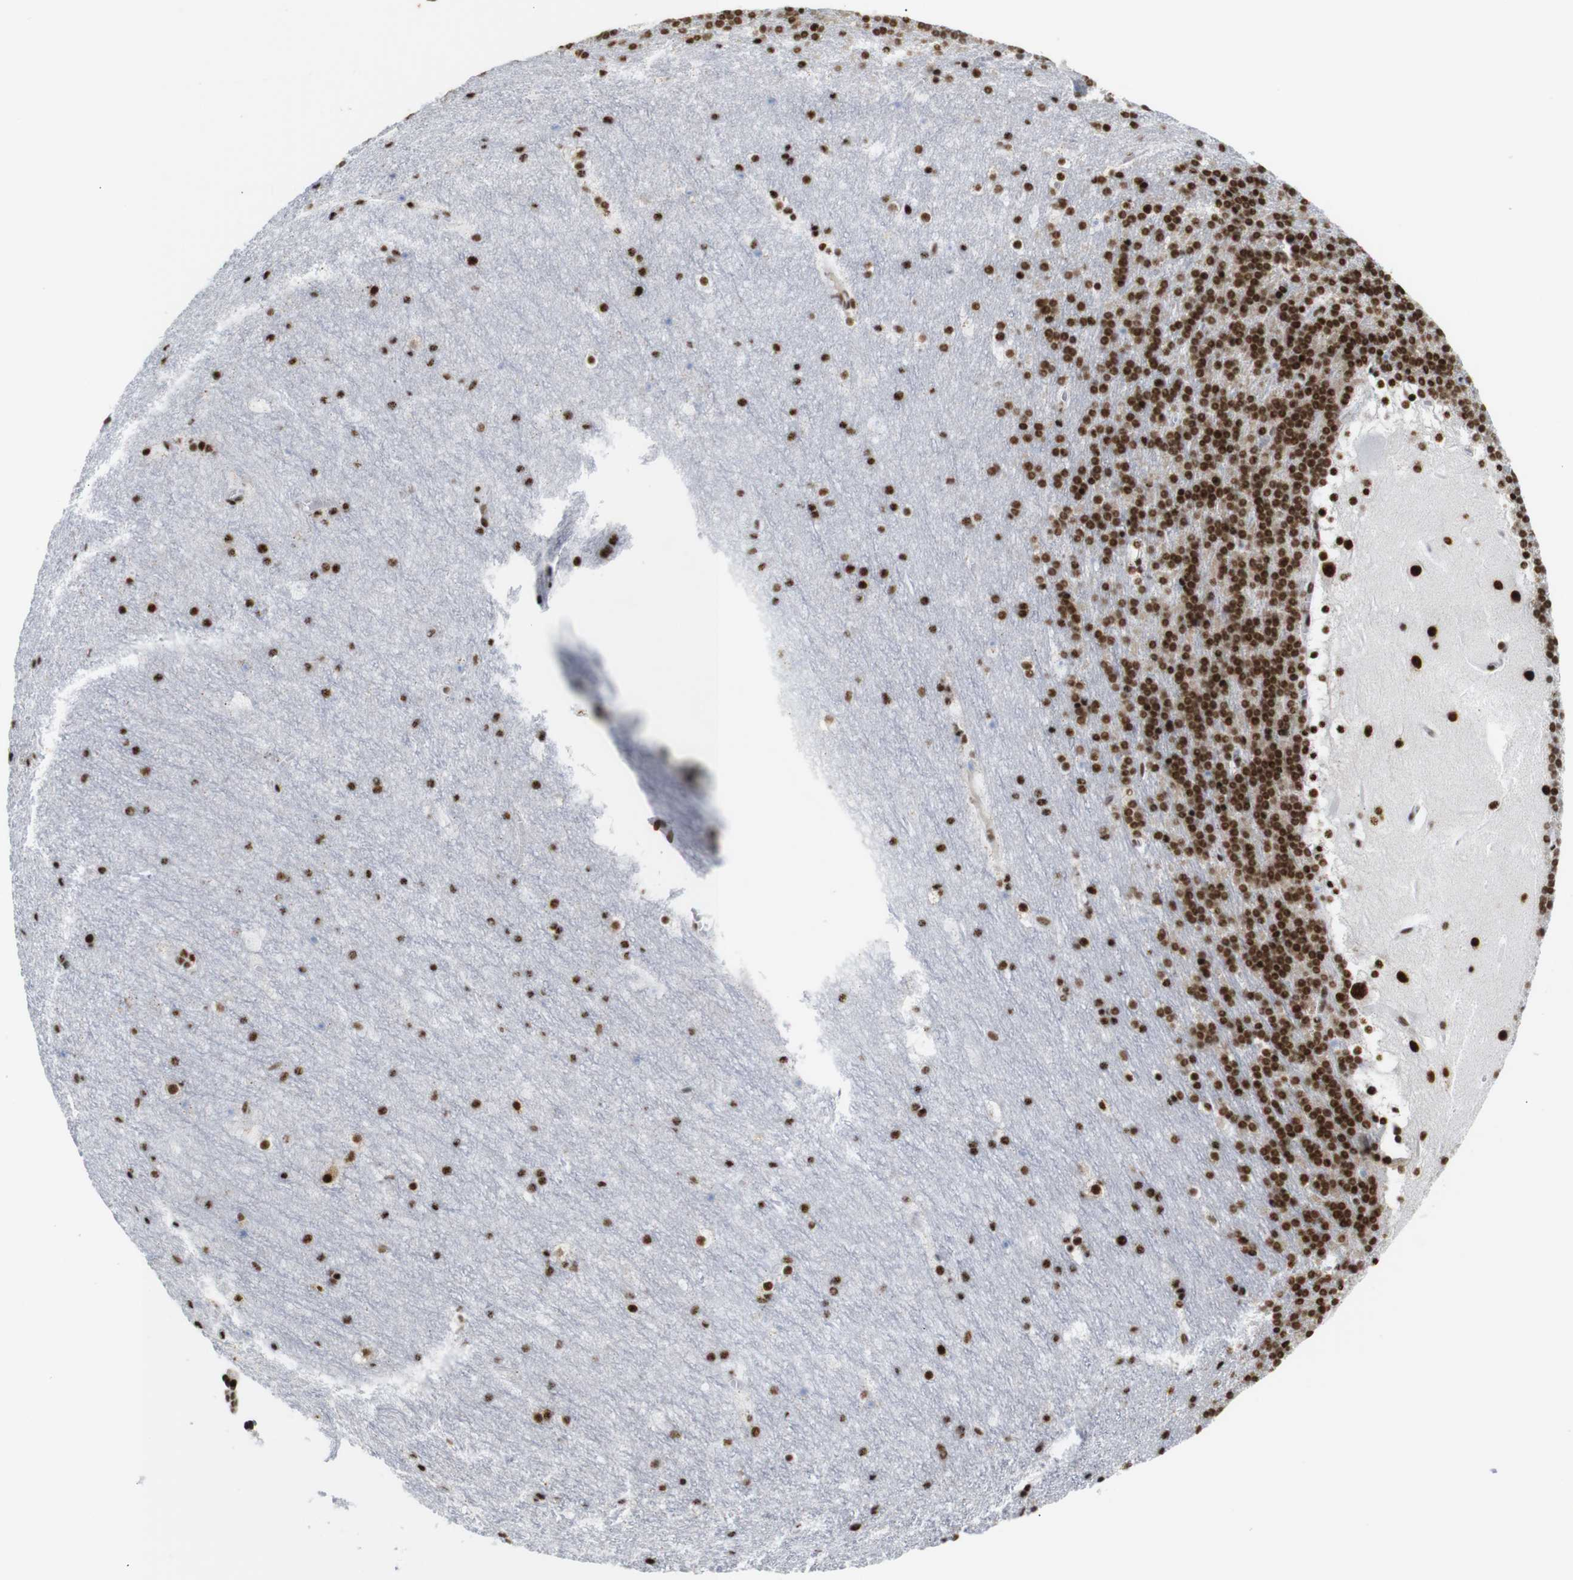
{"staining": {"intensity": "strong", "quantity": ">75%", "location": "nuclear"}, "tissue": "cerebellum", "cell_type": "Cells in granular layer", "image_type": "normal", "snomed": [{"axis": "morphology", "description": "Normal tissue, NOS"}, {"axis": "topography", "description": "Cerebellum"}], "caption": "Immunohistochemistry (IHC) (DAB) staining of unremarkable cerebellum demonstrates strong nuclear protein positivity in about >75% of cells in granular layer. (DAB (3,3'-diaminobenzidine) IHC, brown staining for protein, blue staining for nuclei).", "gene": "TRA2B", "patient": {"sex": "male", "age": 45}}